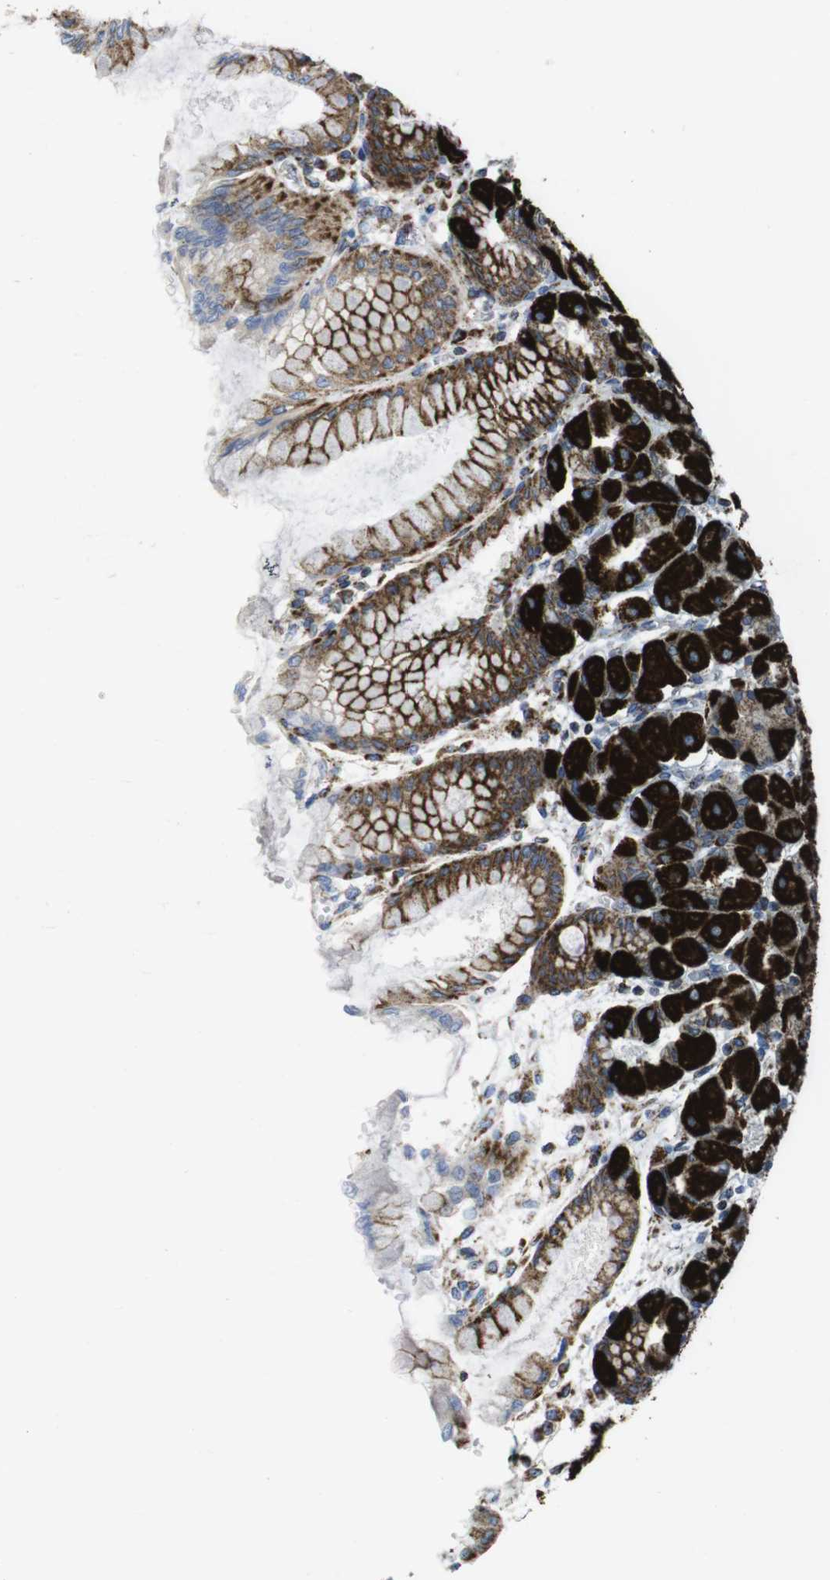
{"staining": {"intensity": "strong", "quantity": ">75%", "location": "cytoplasmic/membranous"}, "tissue": "stomach", "cell_type": "Glandular cells", "image_type": "normal", "snomed": [{"axis": "morphology", "description": "Normal tissue, NOS"}, {"axis": "topography", "description": "Stomach, upper"}], "caption": "Stomach was stained to show a protein in brown. There is high levels of strong cytoplasmic/membranous staining in approximately >75% of glandular cells. The staining was performed using DAB, with brown indicating positive protein expression. Nuclei are stained blue with hematoxylin.", "gene": "TMEM192", "patient": {"sex": "female", "age": 56}}